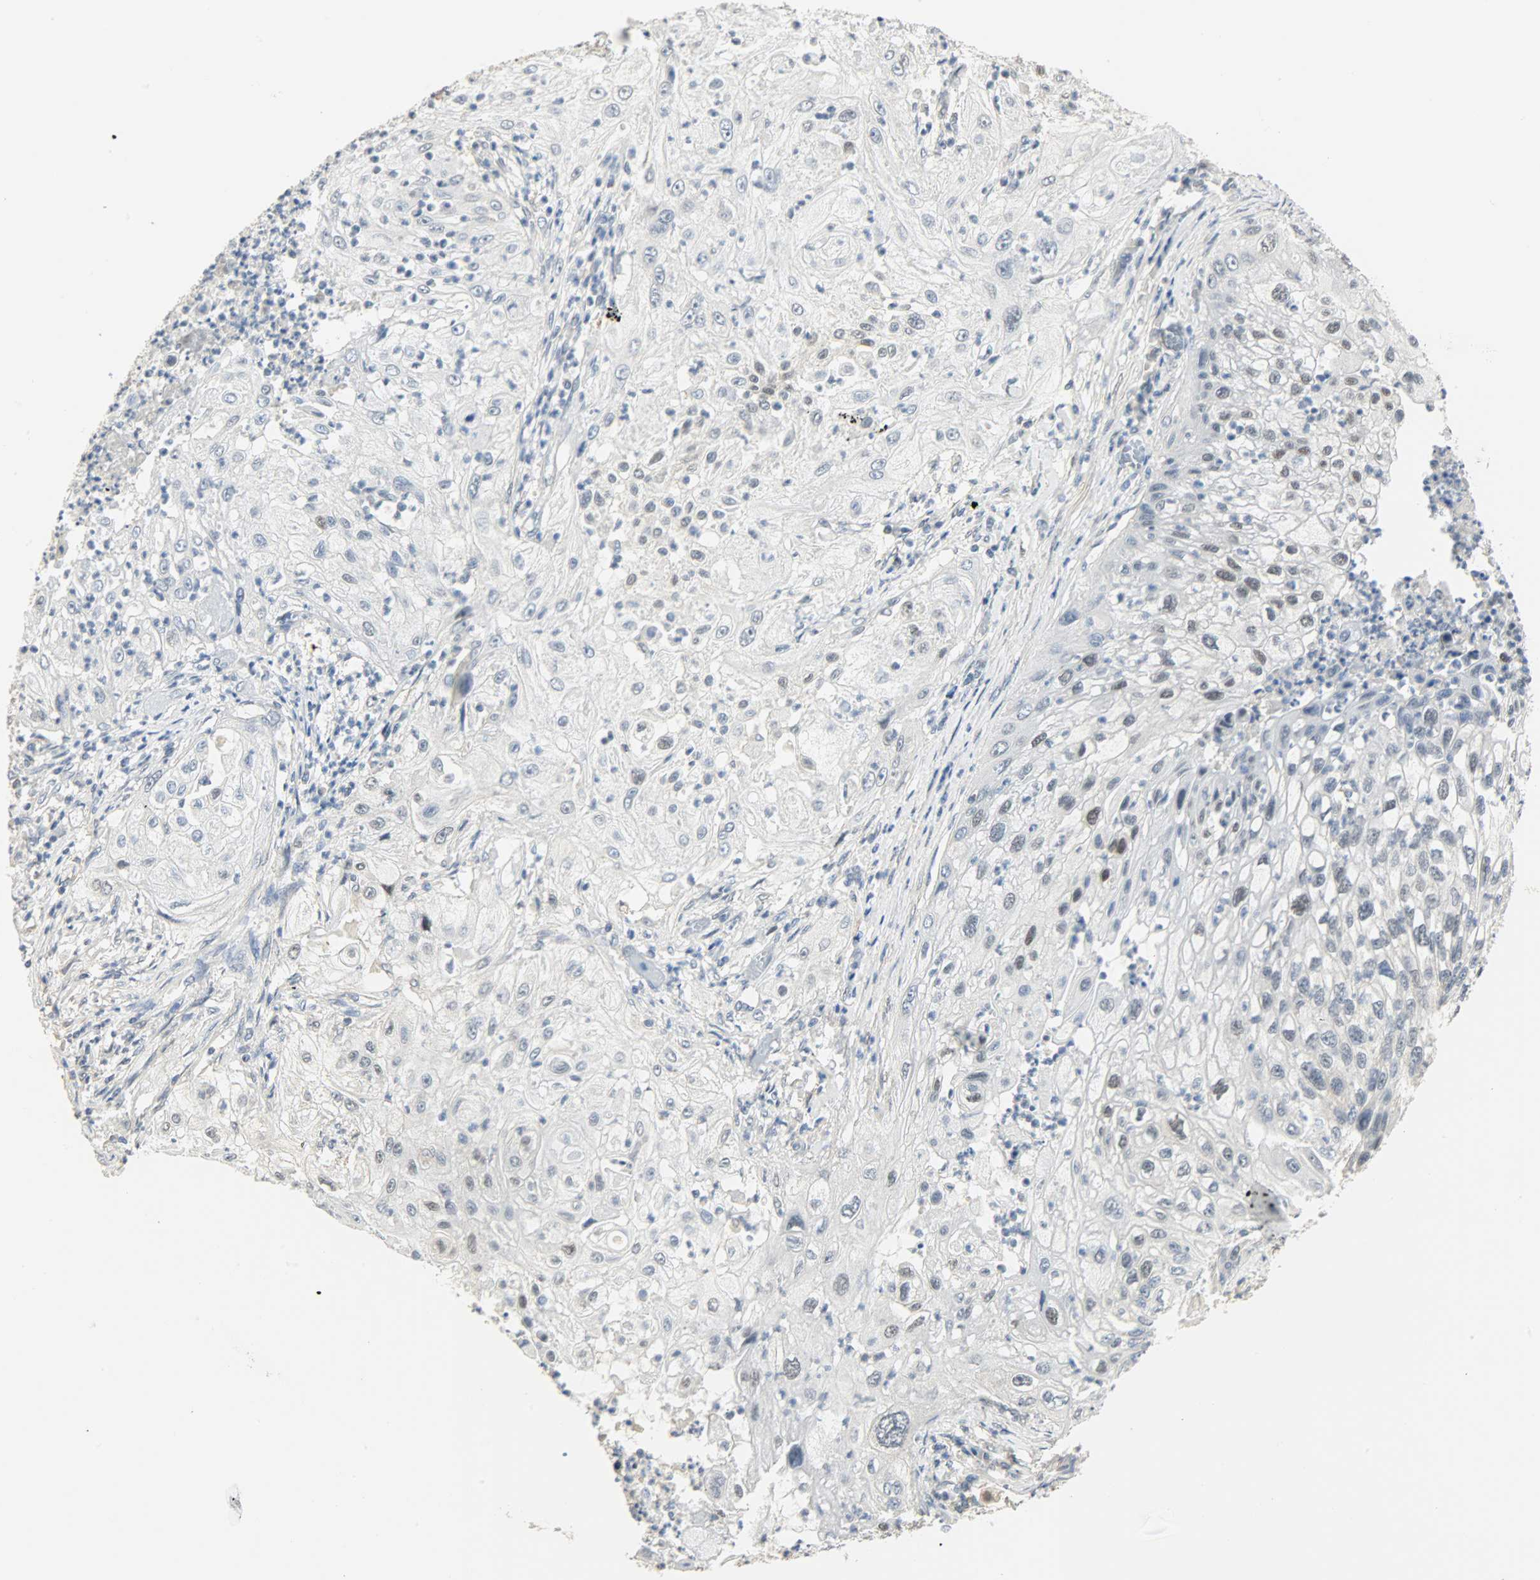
{"staining": {"intensity": "weak", "quantity": "<25%", "location": "nuclear"}, "tissue": "lung cancer", "cell_type": "Tumor cells", "image_type": "cancer", "snomed": [{"axis": "morphology", "description": "Inflammation, NOS"}, {"axis": "morphology", "description": "Squamous cell carcinoma, NOS"}, {"axis": "topography", "description": "Lymph node"}, {"axis": "topography", "description": "Soft tissue"}, {"axis": "topography", "description": "Lung"}], "caption": "Immunohistochemical staining of squamous cell carcinoma (lung) reveals no significant positivity in tumor cells.", "gene": "NPEPL1", "patient": {"sex": "male", "age": 66}}